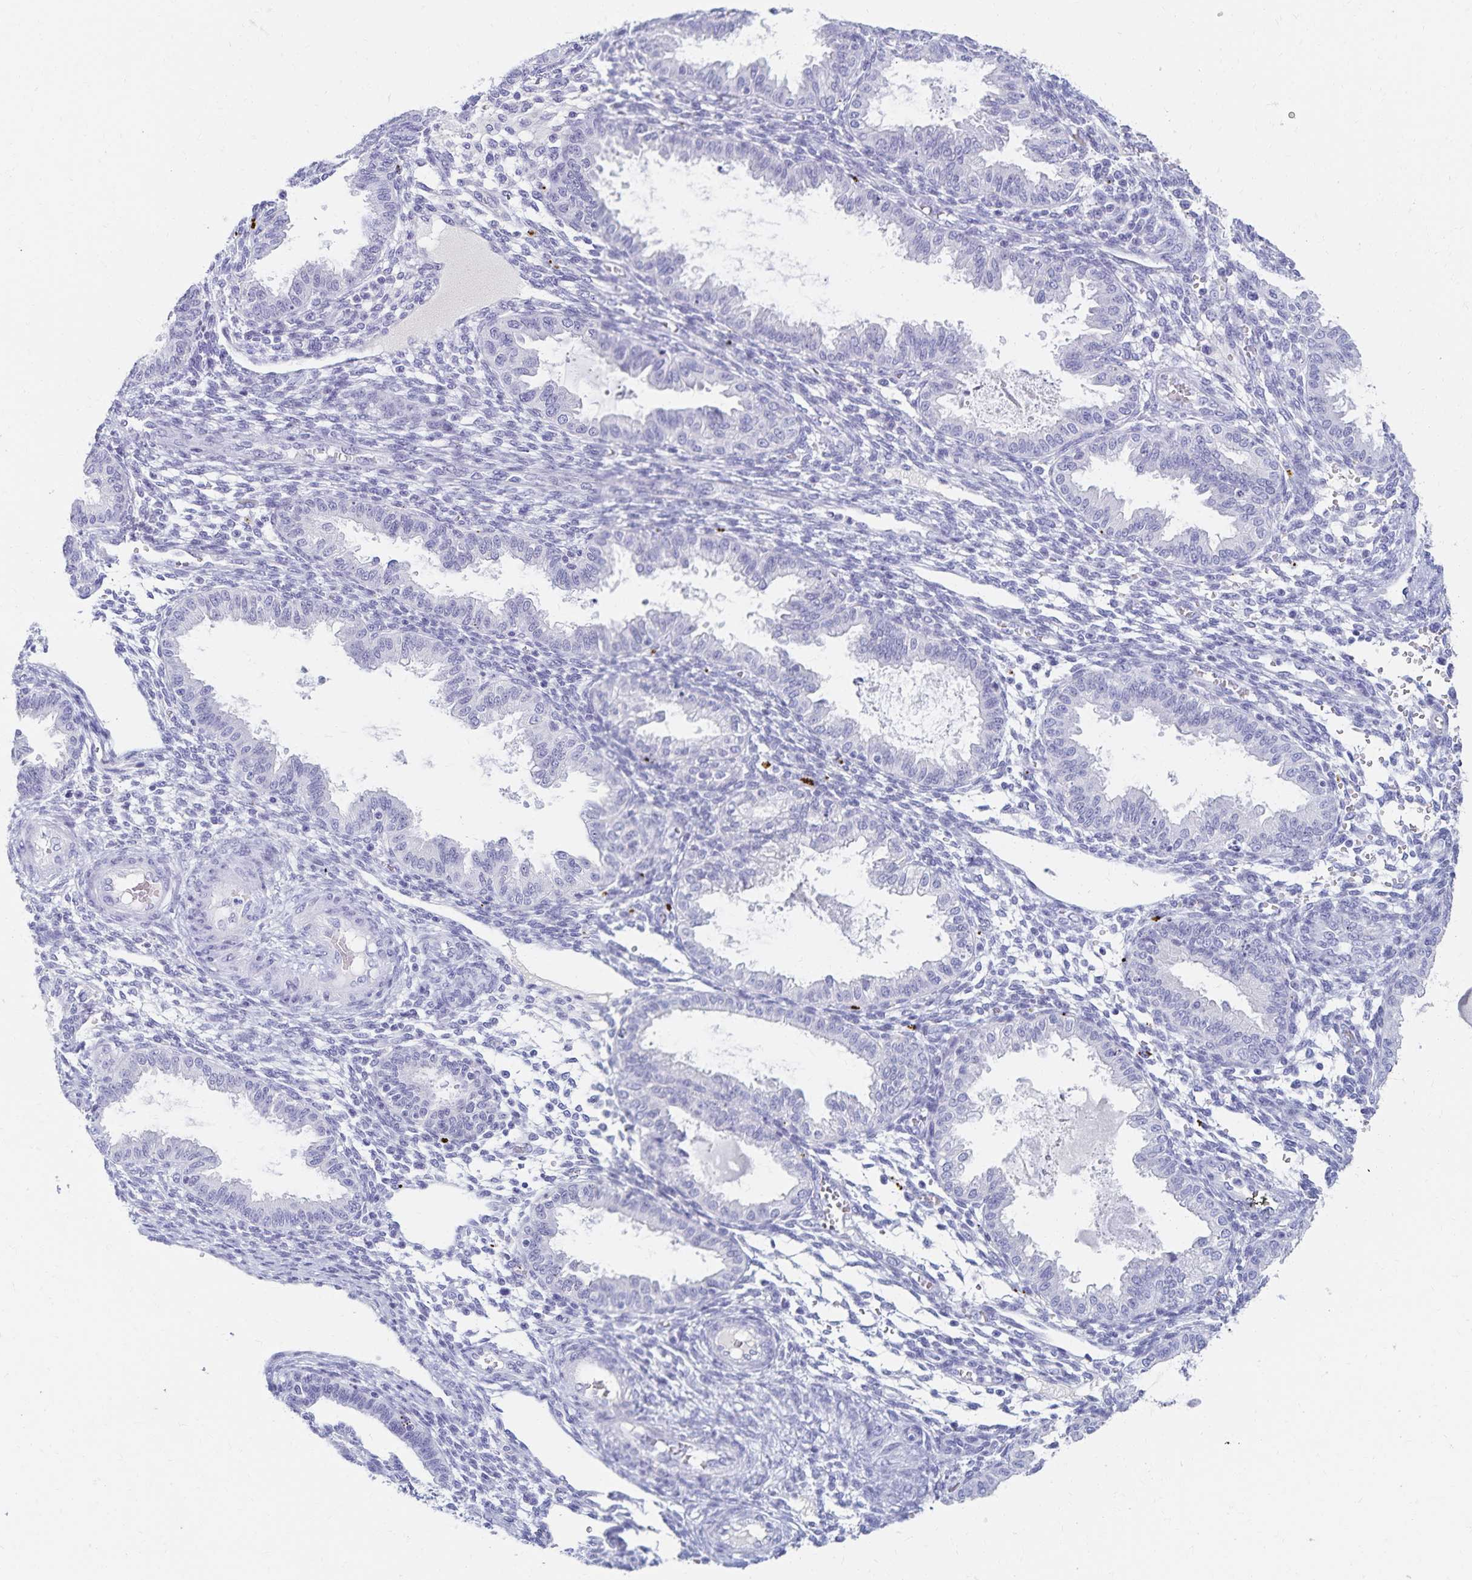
{"staining": {"intensity": "negative", "quantity": "none", "location": "none"}, "tissue": "endometrium", "cell_type": "Cells in endometrial stroma", "image_type": "normal", "snomed": [{"axis": "morphology", "description": "Normal tissue, NOS"}, {"axis": "topography", "description": "Endometrium"}], "caption": "Endometrium stained for a protein using immunohistochemistry (IHC) exhibits no staining cells in endometrial stroma.", "gene": "C2orf50", "patient": {"sex": "female", "age": 33}}